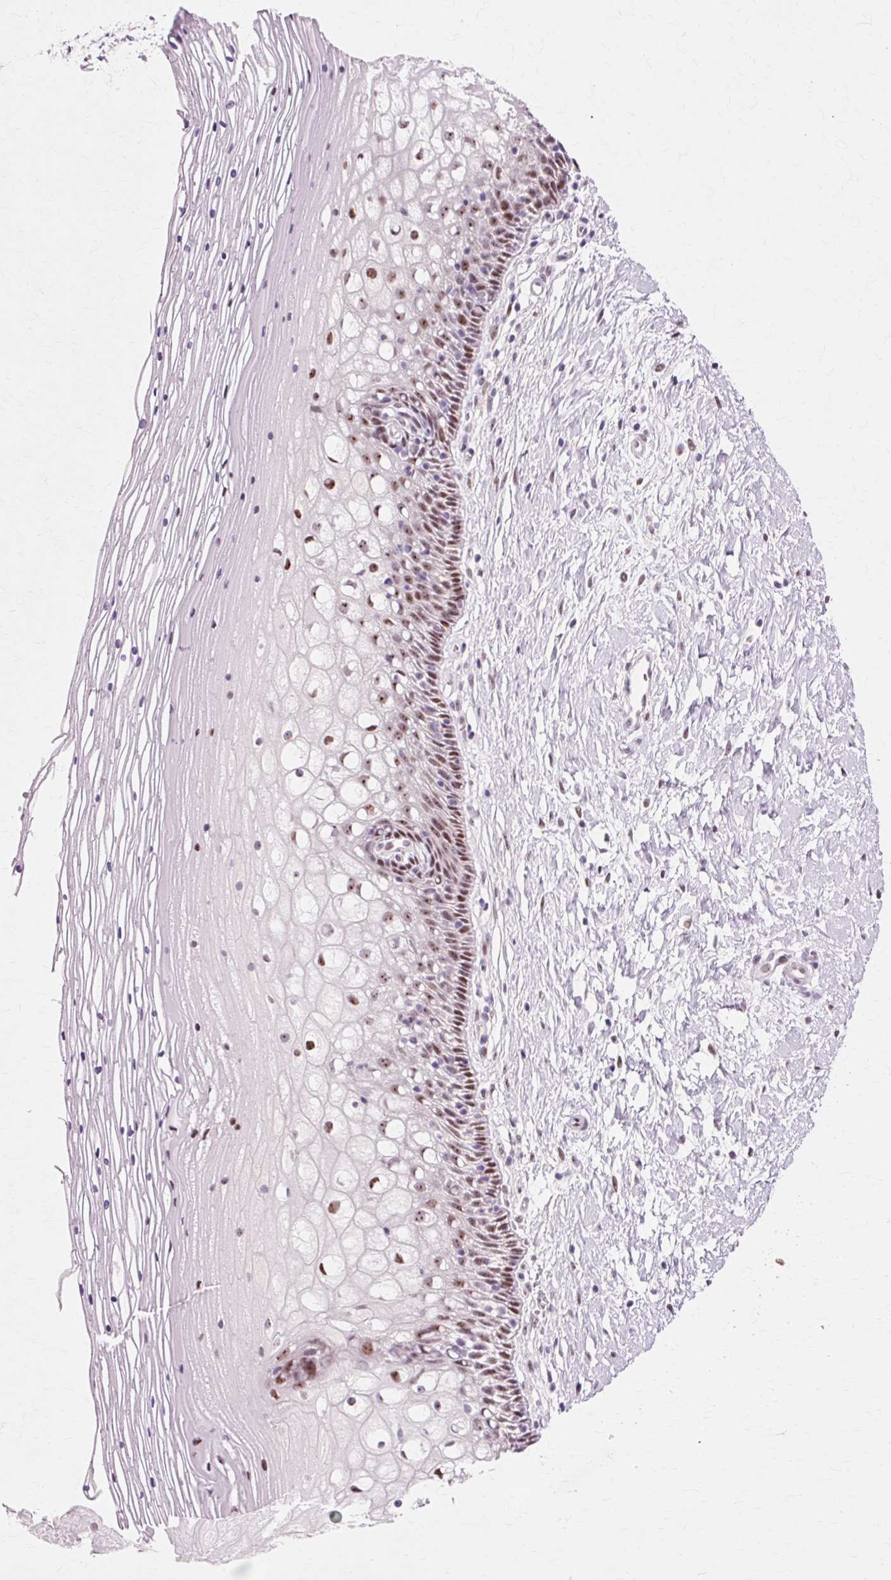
{"staining": {"intensity": "moderate", "quantity": ">75%", "location": "nuclear"}, "tissue": "cervix", "cell_type": "Glandular cells", "image_type": "normal", "snomed": [{"axis": "morphology", "description": "Normal tissue, NOS"}, {"axis": "topography", "description": "Cervix"}], "caption": "The micrograph shows staining of normal cervix, revealing moderate nuclear protein staining (brown color) within glandular cells. The protein is stained brown, and the nuclei are stained in blue (DAB IHC with brightfield microscopy, high magnification).", "gene": "MACROD2", "patient": {"sex": "female", "age": 36}}